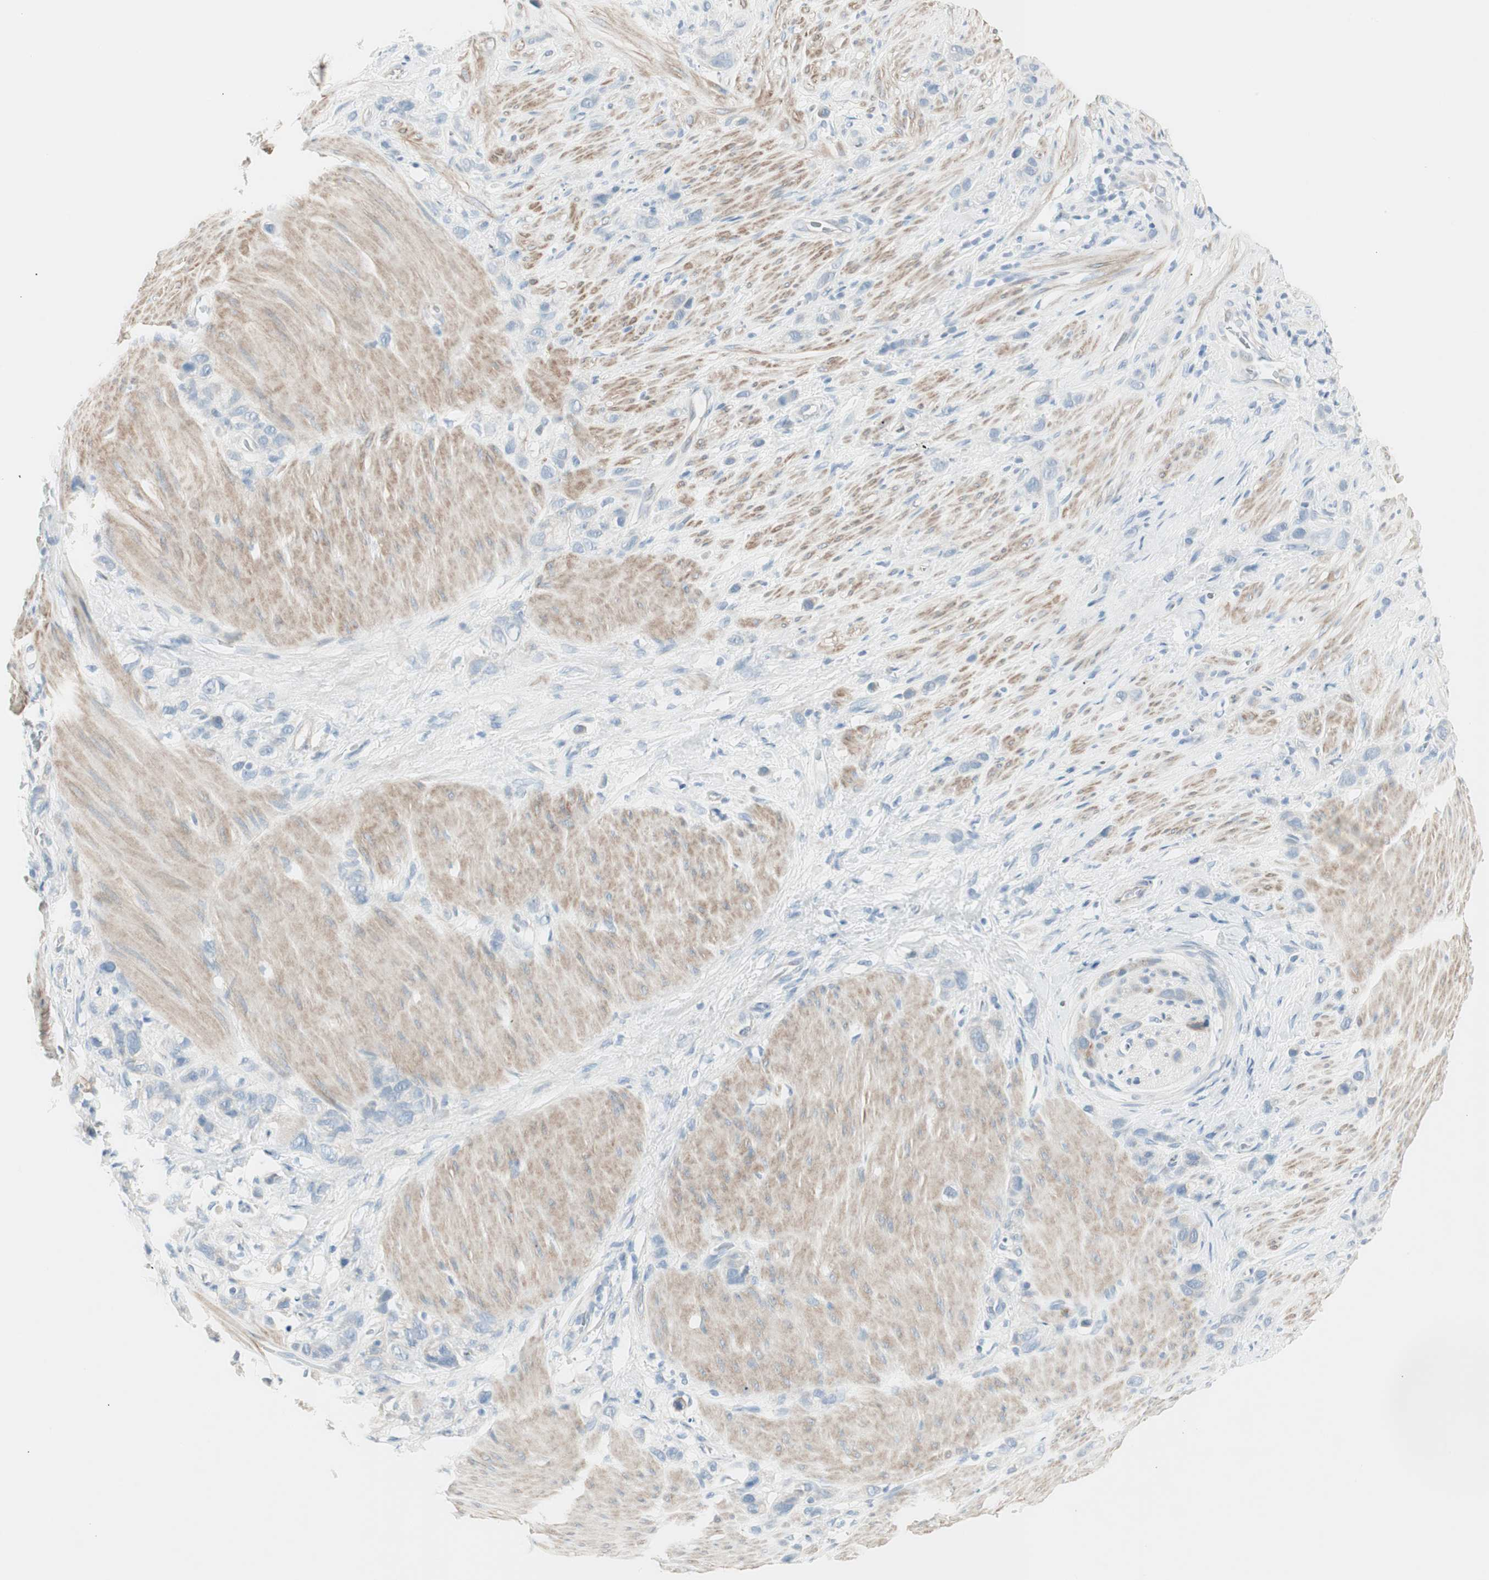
{"staining": {"intensity": "weak", "quantity": "<25%", "location": "cytoplasmic/membranous"}, "tissue": "stomach cancer", "cell_type": "Tumor cells", "image_type": "cancer", "snomed": [{"axis": "morphology", "description": "Normal tissue, NOS"}, {"axis": "morphology", "description": "Adenocarcinoma, NOS"}, {"axis": "morphology", "description": "Adenocarcinoma, High grade"}, {"axis": "topography", "description": "Stomach, upper"}, {"axis": "topography", "description": "Stomach"}], "caption": "Tumor cells are negative for protein expression in human stomach cancer (high-grade adenocarcinoma).", "gene": "CDHR5", "patient": {"sex": "female", "age": 65}}